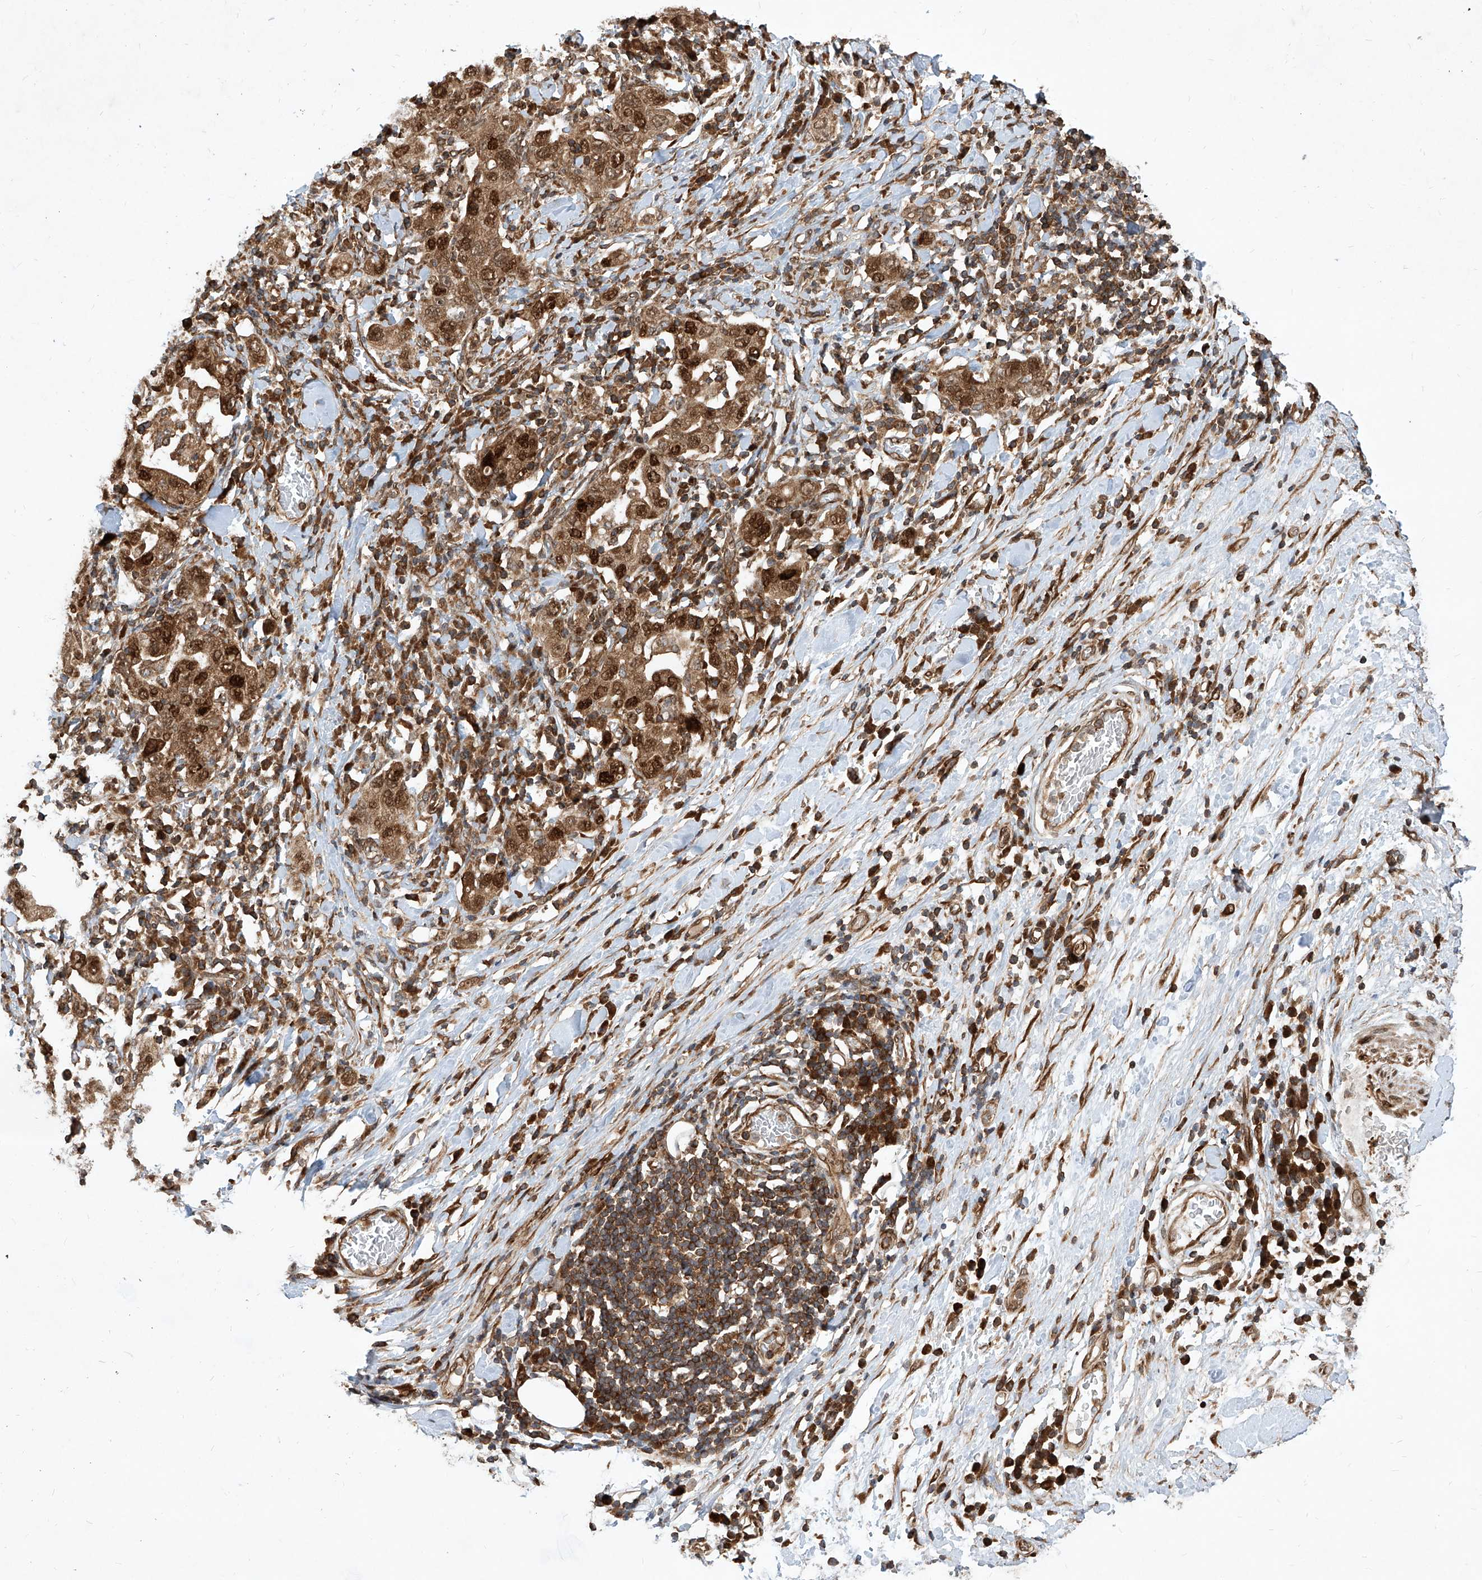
{"staining": {"intensity": "strong", "quantity": ">75%", "location": "cytoplasmic/membranous,nuclear"}, "tissue": "stomach cancer", "cell_type": "Tumor cells", "image_type": "cancer", "snomed": [{"axis": "morphology", "description": "Adenocarcinoma, NOS"}, {"axis": "topography", "description": "Stomach, upper"}], "caption": "Protein expression analysis of human stomach cancer reveals strong cytoplasmic/membranous and nuclear positivity in approximately >75% of tumor cells.", "gene": "MAGED2", "patient": {"sex": "male", "age": 62}}